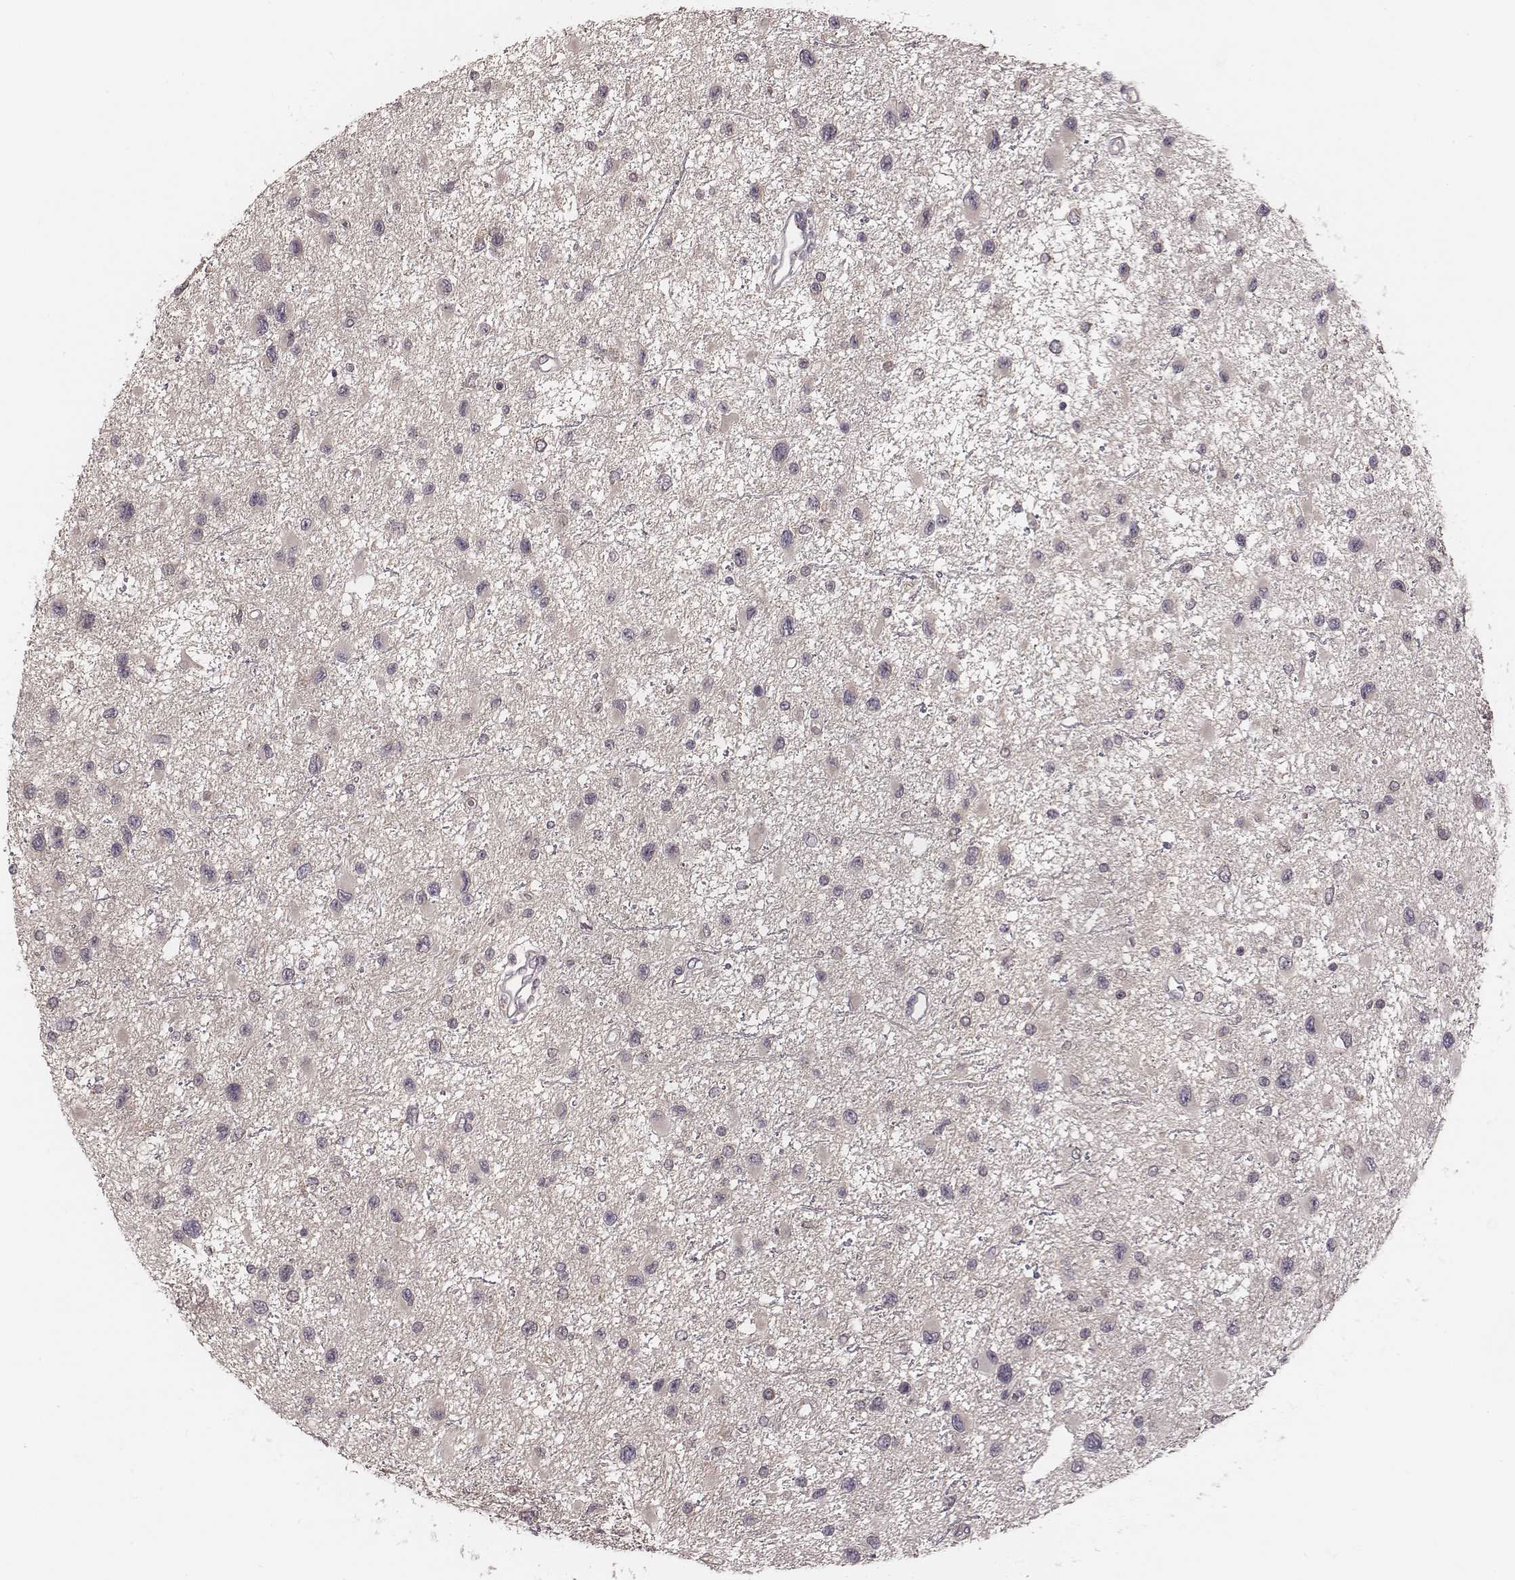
{"staining": {"intensity": "negative", "quantity": "none", "location": "none"}, "tissue": "glioma", "cell_type": "Tumor cells", "image_type": "cancer", "snomed": [{"axis": "morphology", "description": "Glioma, malignant, Low grade"}, {"axis": "topography", "description": "Brain"}], "caption": "Image shows no protein expression in tumor cells of glioma tissue.", "gene": "P2RX5", "patient": {"sex": "female", "age": 32}}